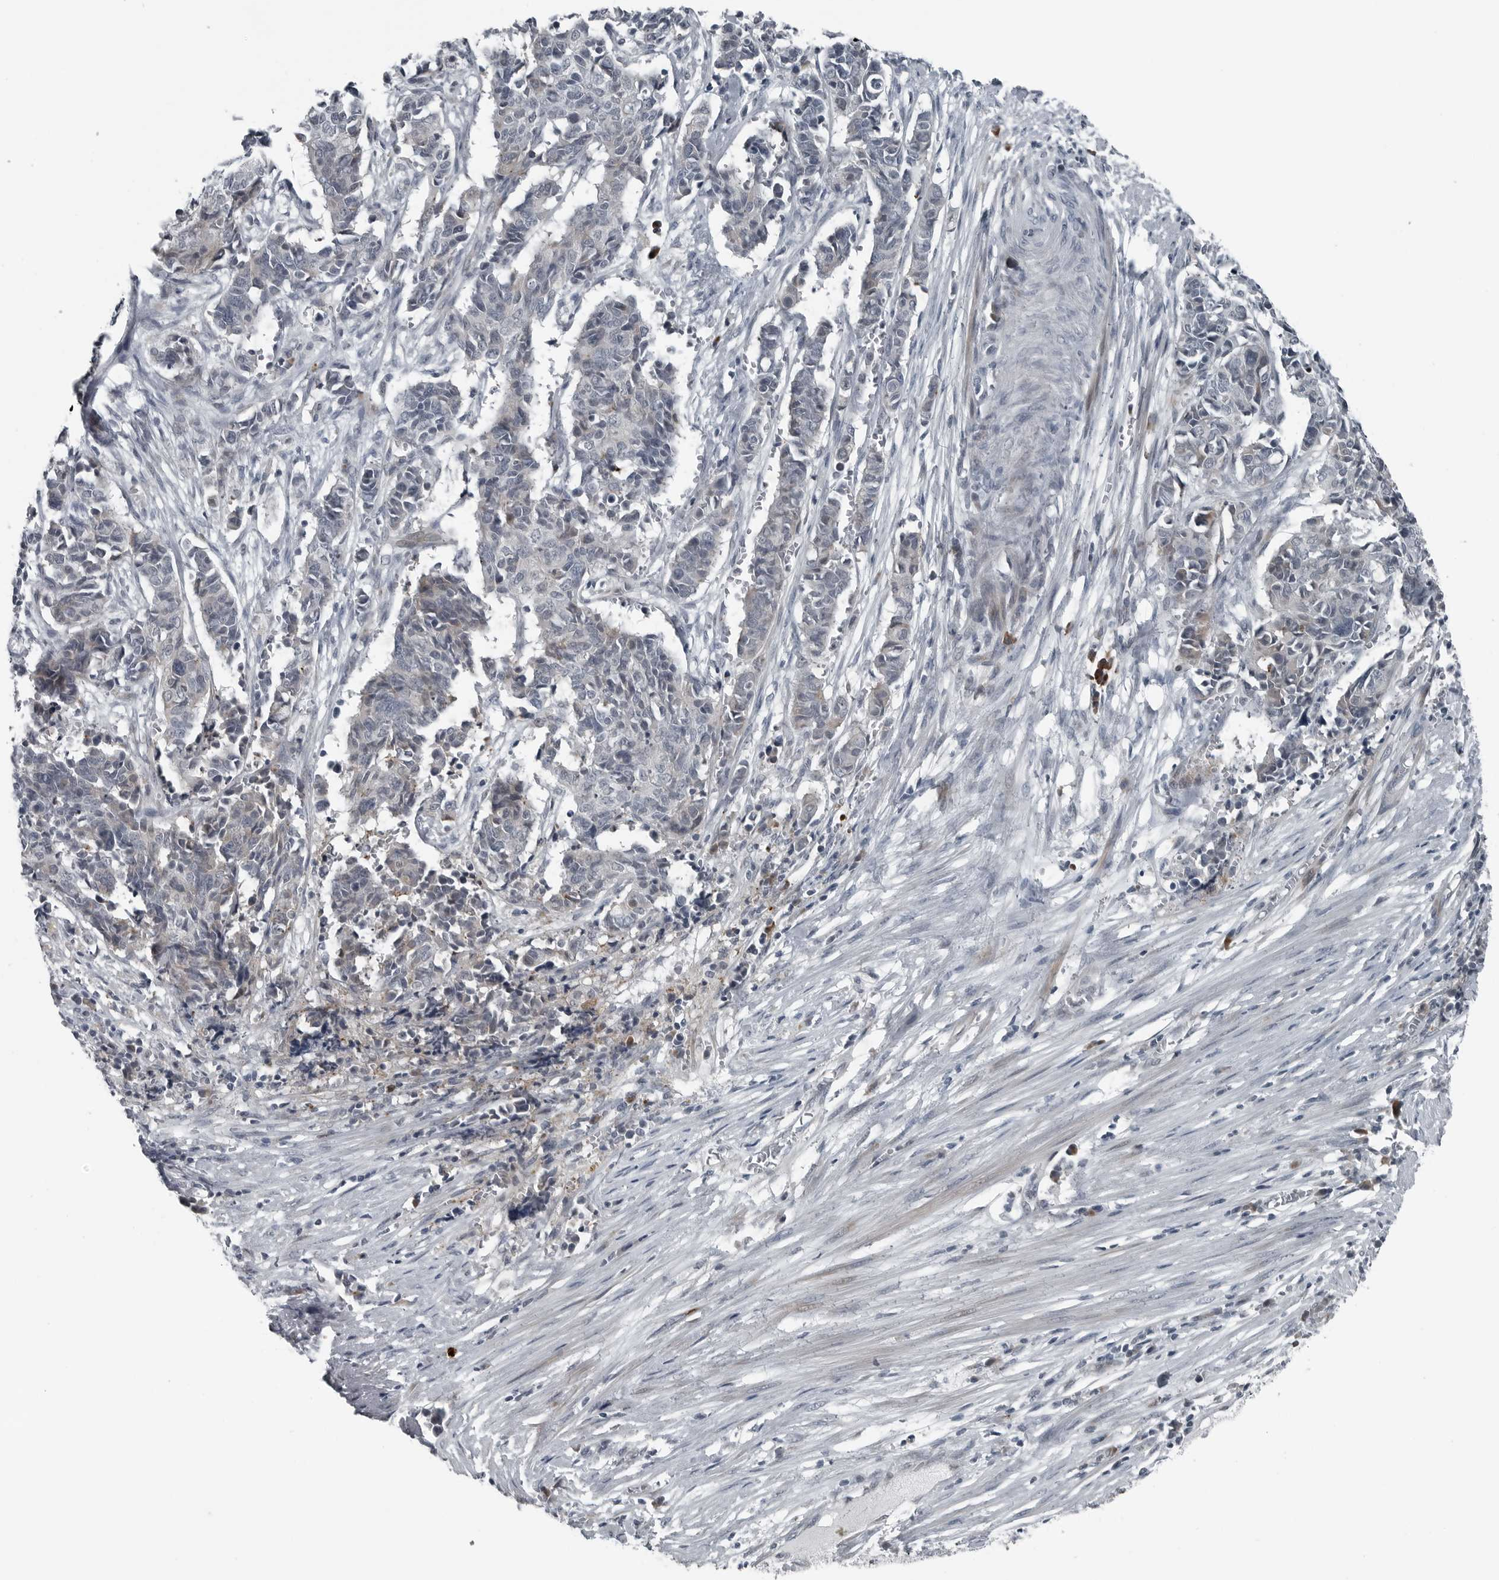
{"staining": {"intensity": "negative", "quantity": "none", "location": "none"}, "tissue": "cervical cancer", "cell_type": "Tumor cells", "image_type": "cancer", "snomed": [{"axis": "morphology", "description": "Normal tissue, NOS"}, {"axis": "morphology", "description": "Squamous cell carcinoma, NOS"}, {"axis": "topography", "description": "Cervix"}], "caption": "Immunohistochemical staining of squamous cell carcinoma (cervical) displays no significant staining in tumor cells. (Stains: DAB (3,3'-diaminobenzidine) IHC with hematoxylin counter stain, Microscopy: brightfield microscopy at high magnification).", "gene": "DNAAF11", "patient": {"sex": "female", "age": 35}}